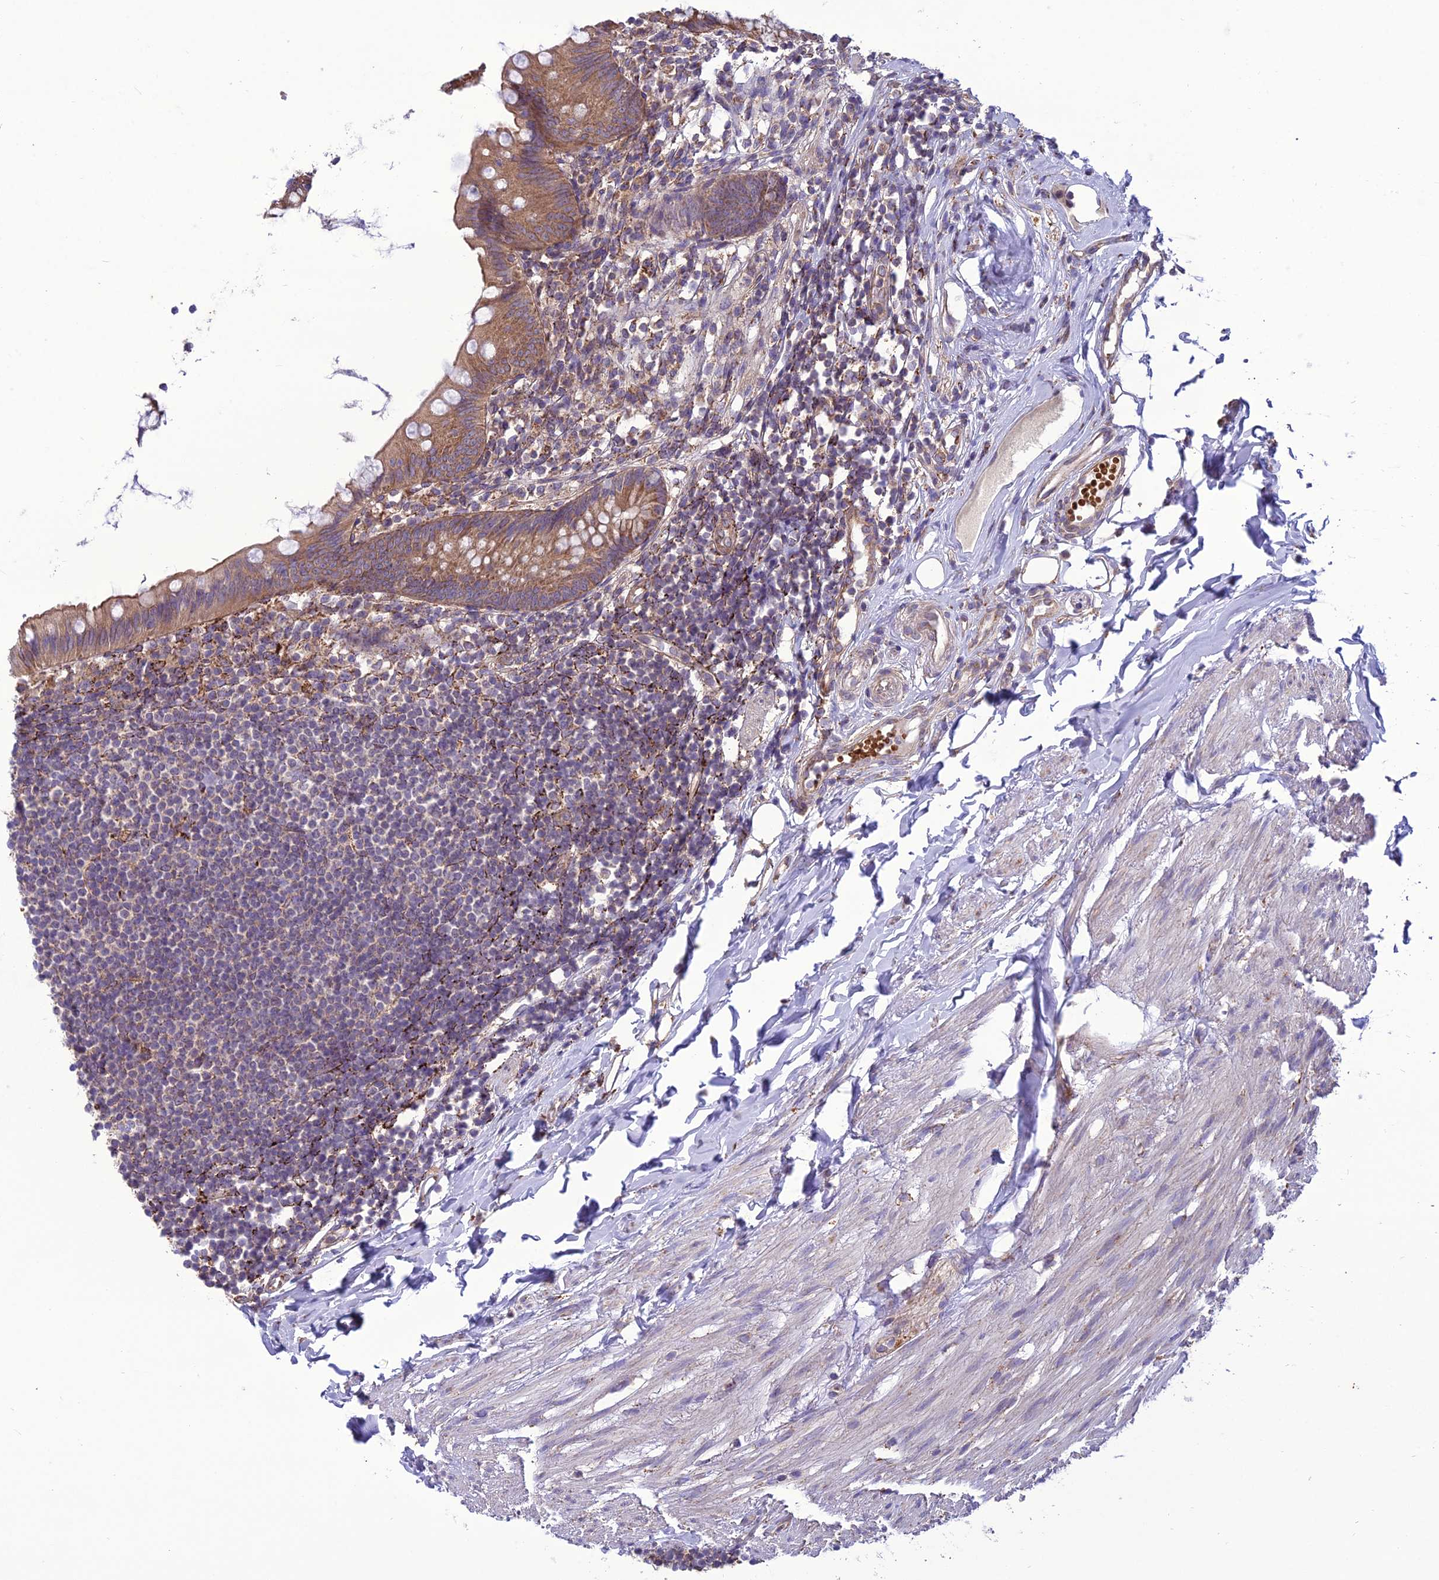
{"staining": {"intensity": "moderate", "quantity": ">75%", "location": "cytoplasmic/membranous"}, "tissue": "appendix", "cell_type": "Glandular cells", "image_type": "normal", "snomed": [{"axis": "morphology", "description": "Normal tissue, NOS"}, {"axis": "topography", "description": "Appendix"}], "caption": "Appendix stained with a brown dye displays moderate cytoplasmic/membranous positive expression in approximately >75% of glandular cells.", "gene": "ENSG00000260272", "patient": {"sex": "female", "age": 62}}